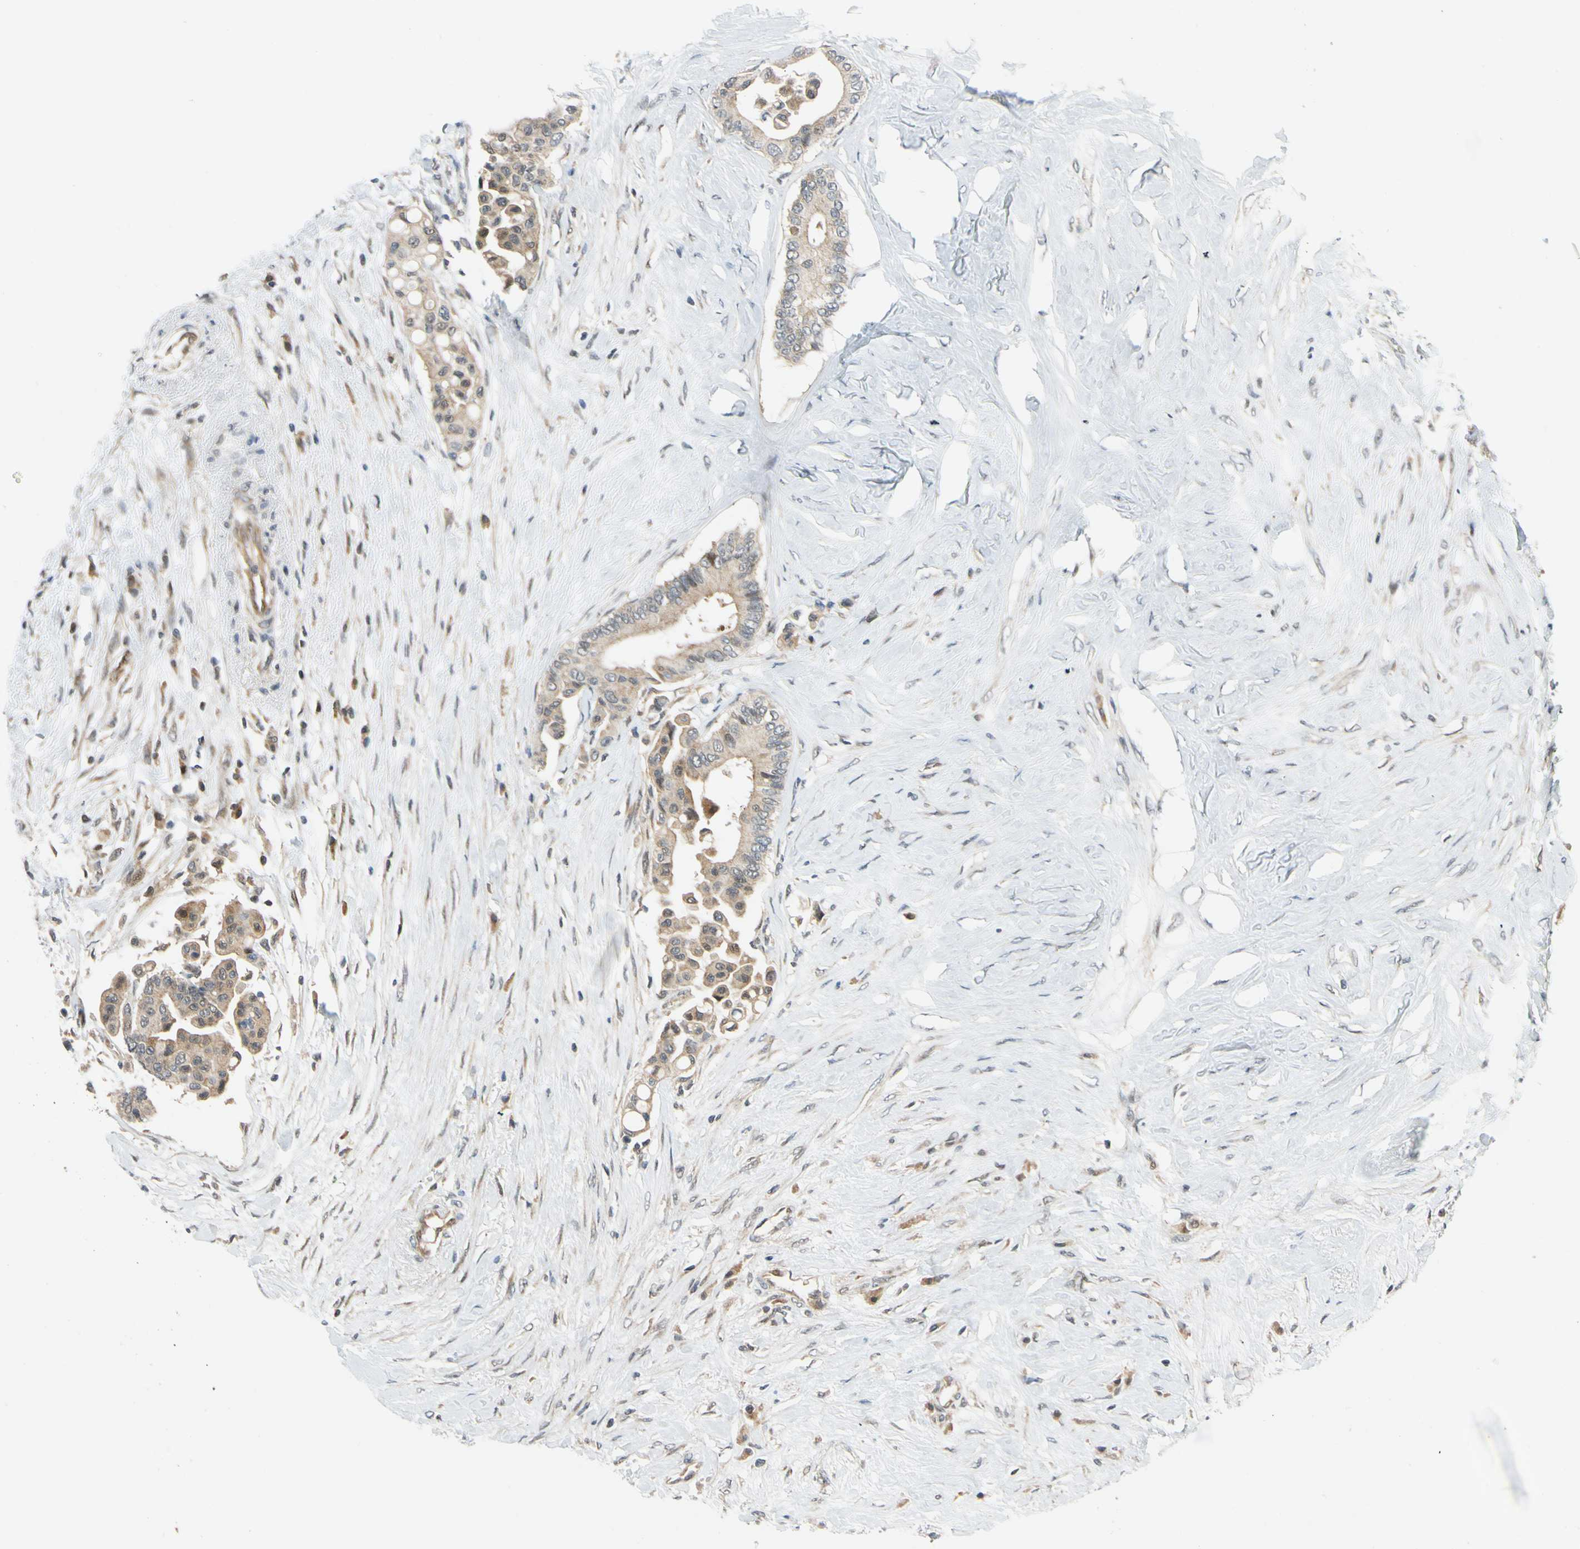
{"staining": {"intensity": "weak", "quantity": ">75%", "location": "cytoplasmic/membranous"}, "tissue": "colorectal cancer", "cell_type": "Tumor cells", "image_type": "cancer", "snomed": [{"axis": "morphology", "description": "Normal tissue, NOS"}, {"axis": "morphology", "description": "Adenocarcinoma, NOS"}, {"axis": "topography", "description": "Colon"}], "caption": "Immunohistochemical staining of human colorectal adenocarcinoma shows low levels of weak cytoplasmic/membranous protein expression in approximately >75% of tumor cells.", "gene": "MAPK9", "patient": {"sex": "male", "age": 82}}